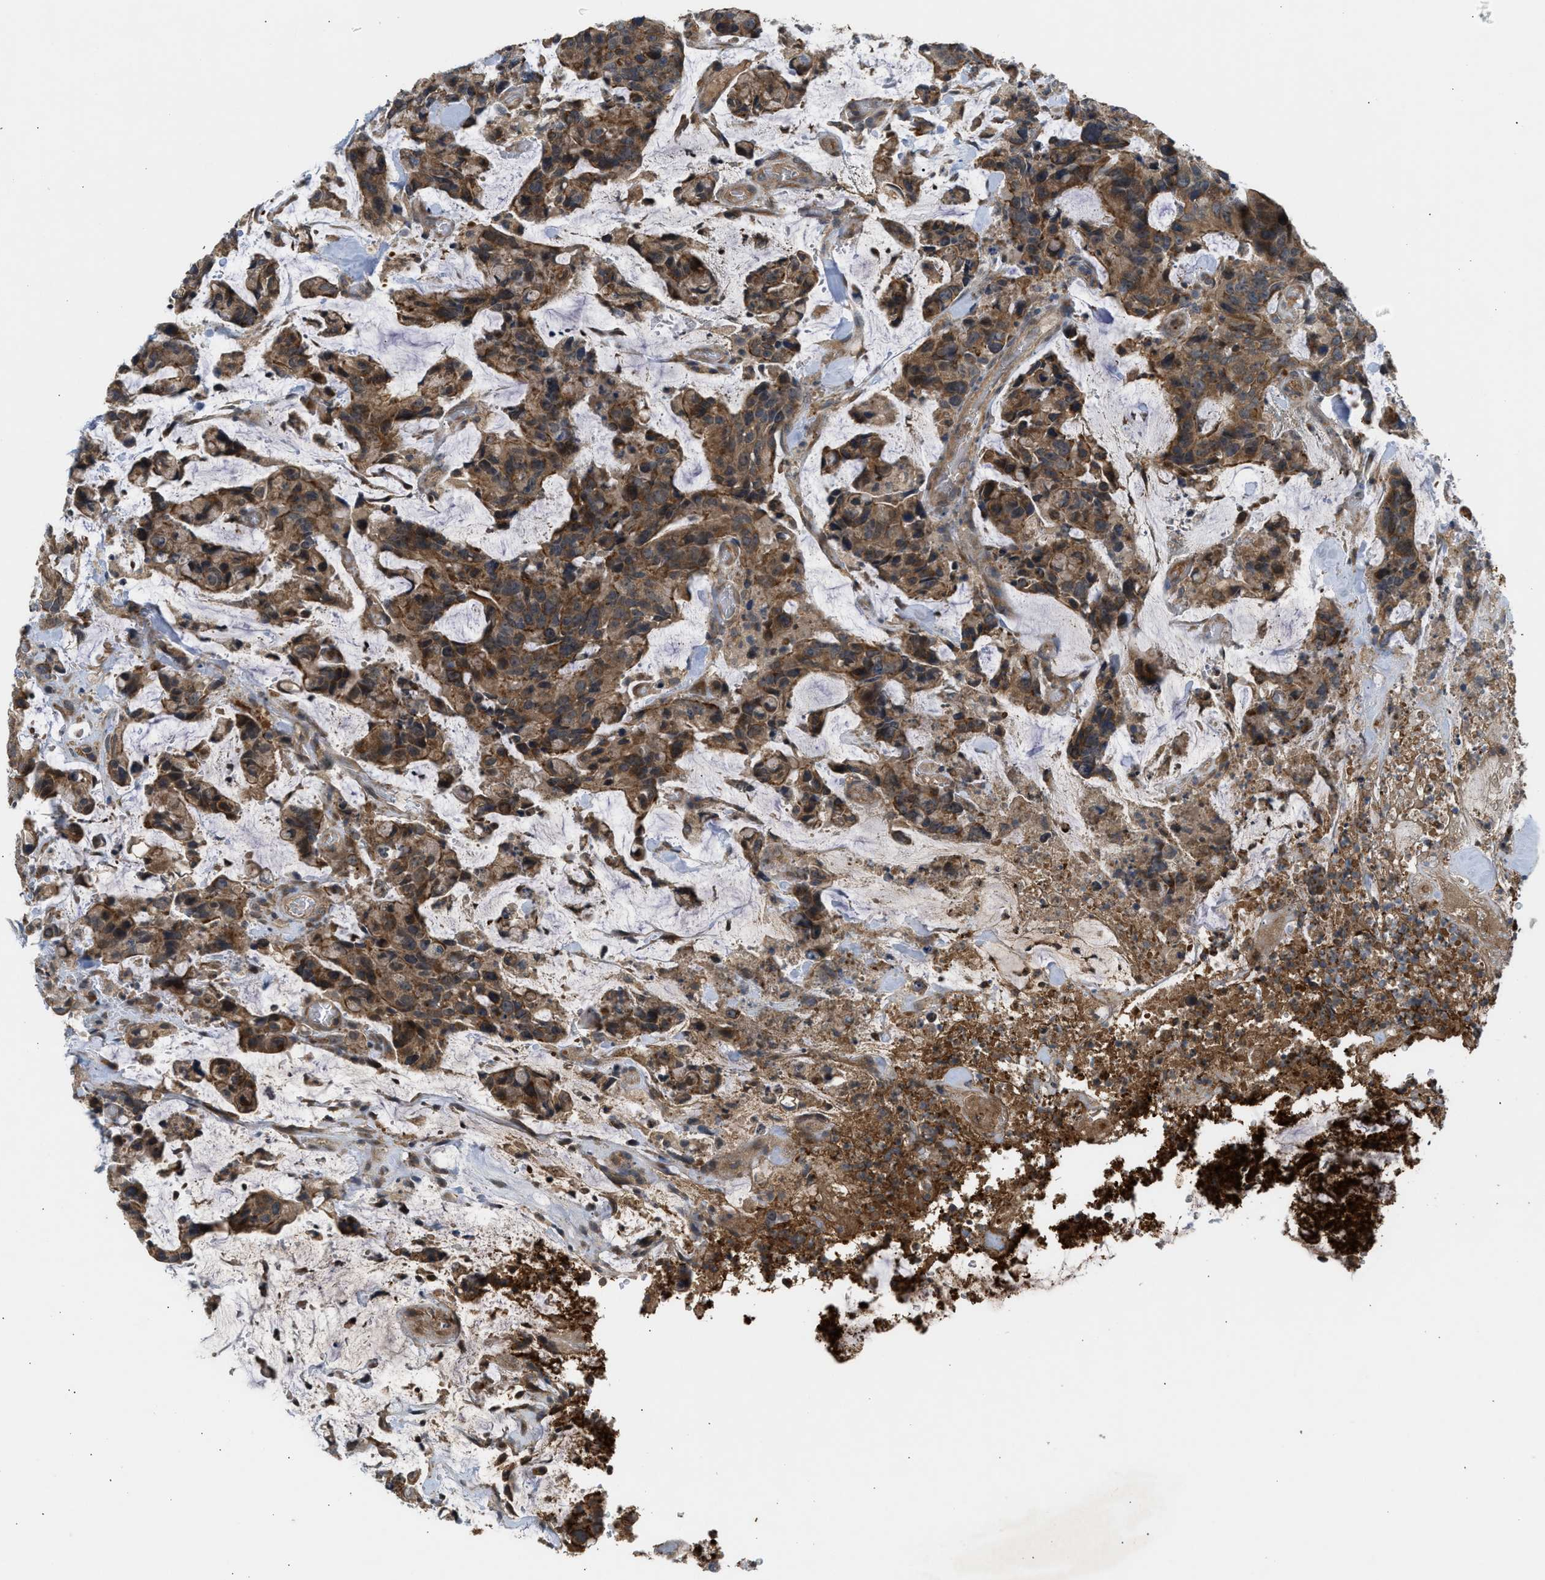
{"staining": {"intensity": "strong", "quantity": ">75%", "location": "cytoplasmic/membranous"}, "tissue": "colorectal cancer", "cell_type": "Tumor cells", "image_type": "cancer", "snomed": [{"axis": "morphology", "description": "Adenocarcinoma, NOS"}, {"axis": "topography", "description": "Colon"}], "caption": "Colorectal cancer stained for a protein shows strong cytoplasmic/membranous positivity in tumor cells.", "gene": "ADCY8", "patient": {"sex": "female", "age": 86}}